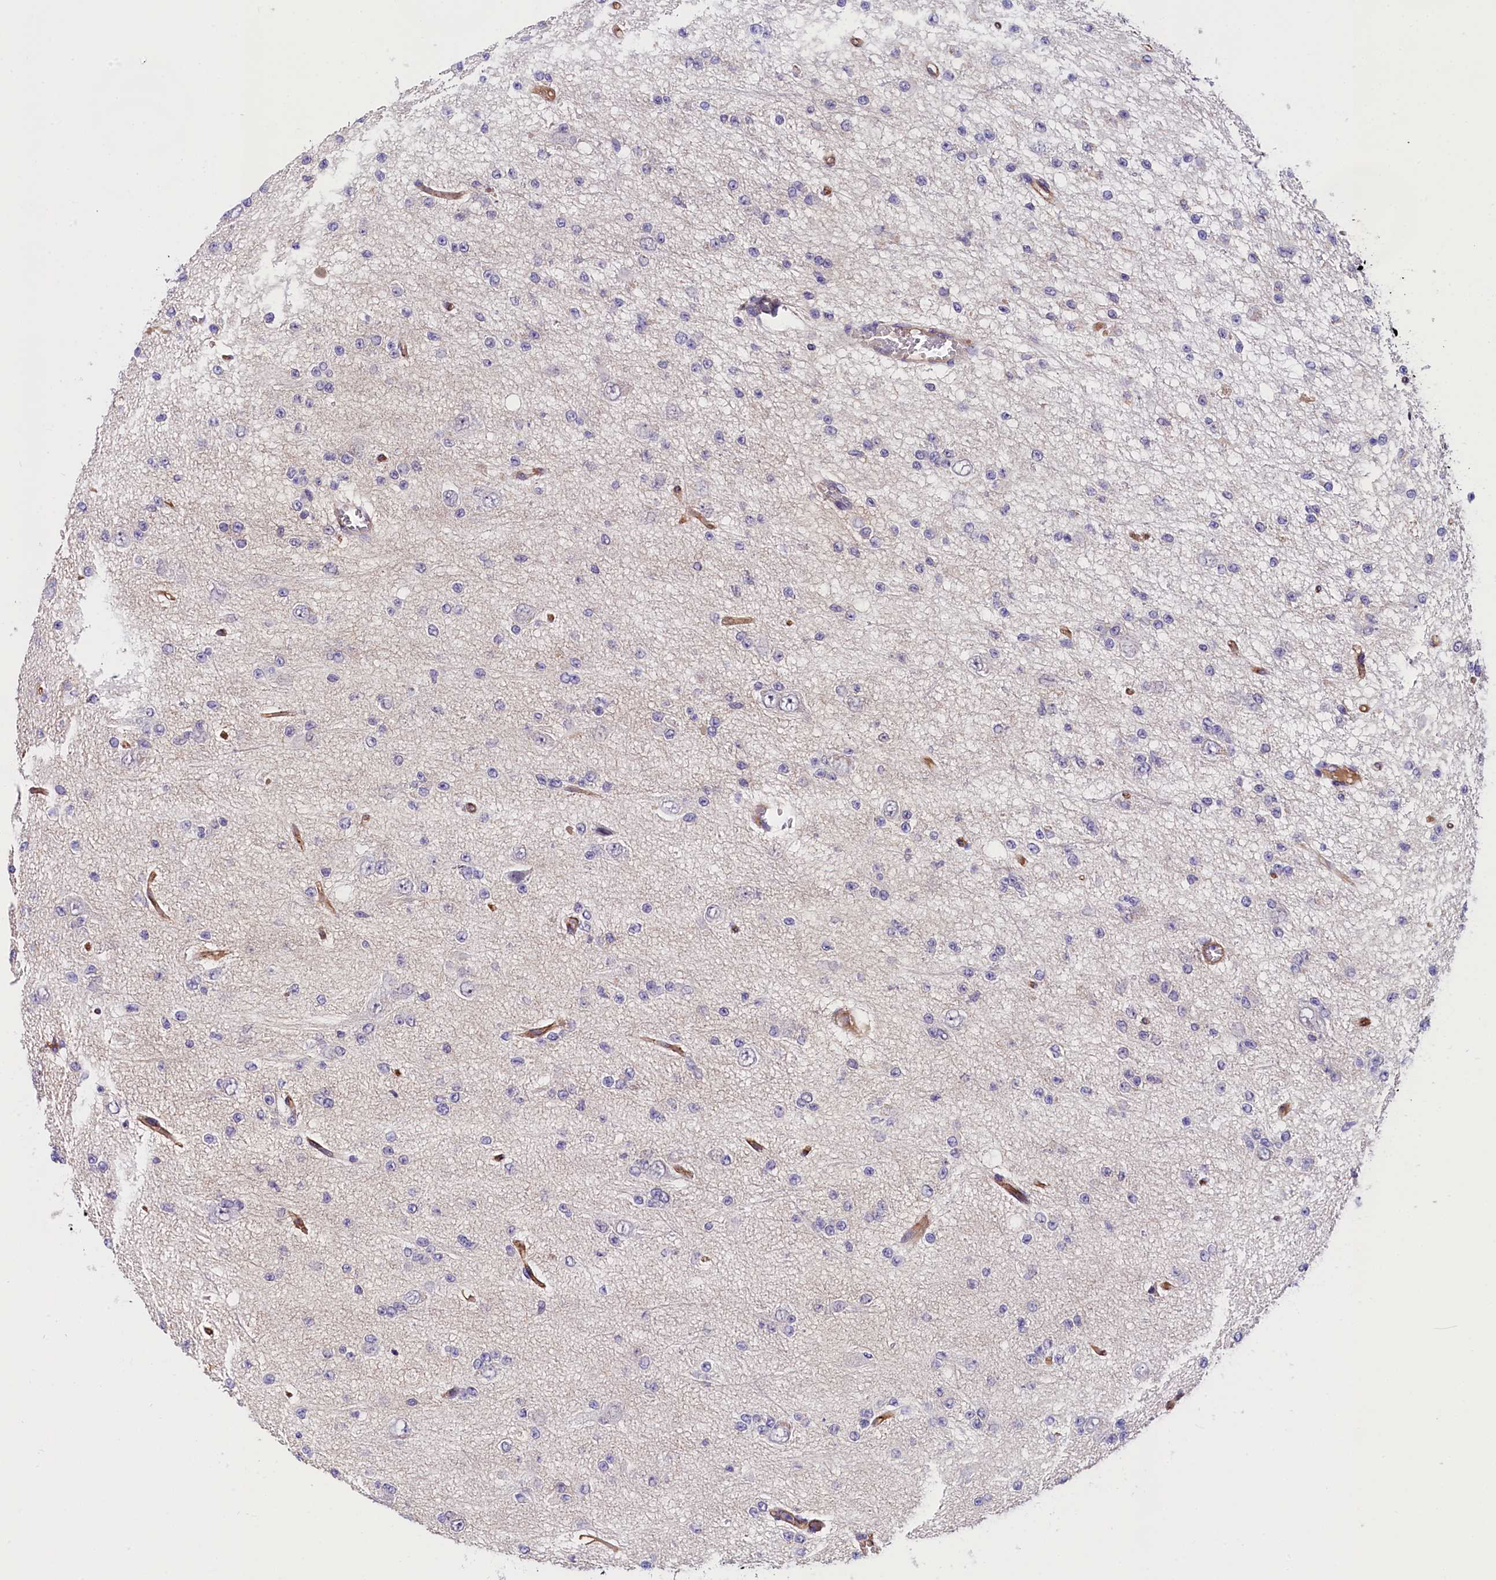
{"staining": {"intensity": "negative", "quantity": "none", "location": "none"}, "tissue": "glioma", "cell_type": "Tumor cells", "image_type": "cancer", "snomed": [{"axis": "morphology", "description": "Glioma, malignant, Low grade"}, {"axis": "topography", "description": "Brain"}], "caption": "High power microscopy image of an immunohistochemistry histopathology image of malignant glioma (low-grade), revealing no significant staining in tumor cells.", "gene": "OAS3", "patient": {"sex": "male", "age": 38}}